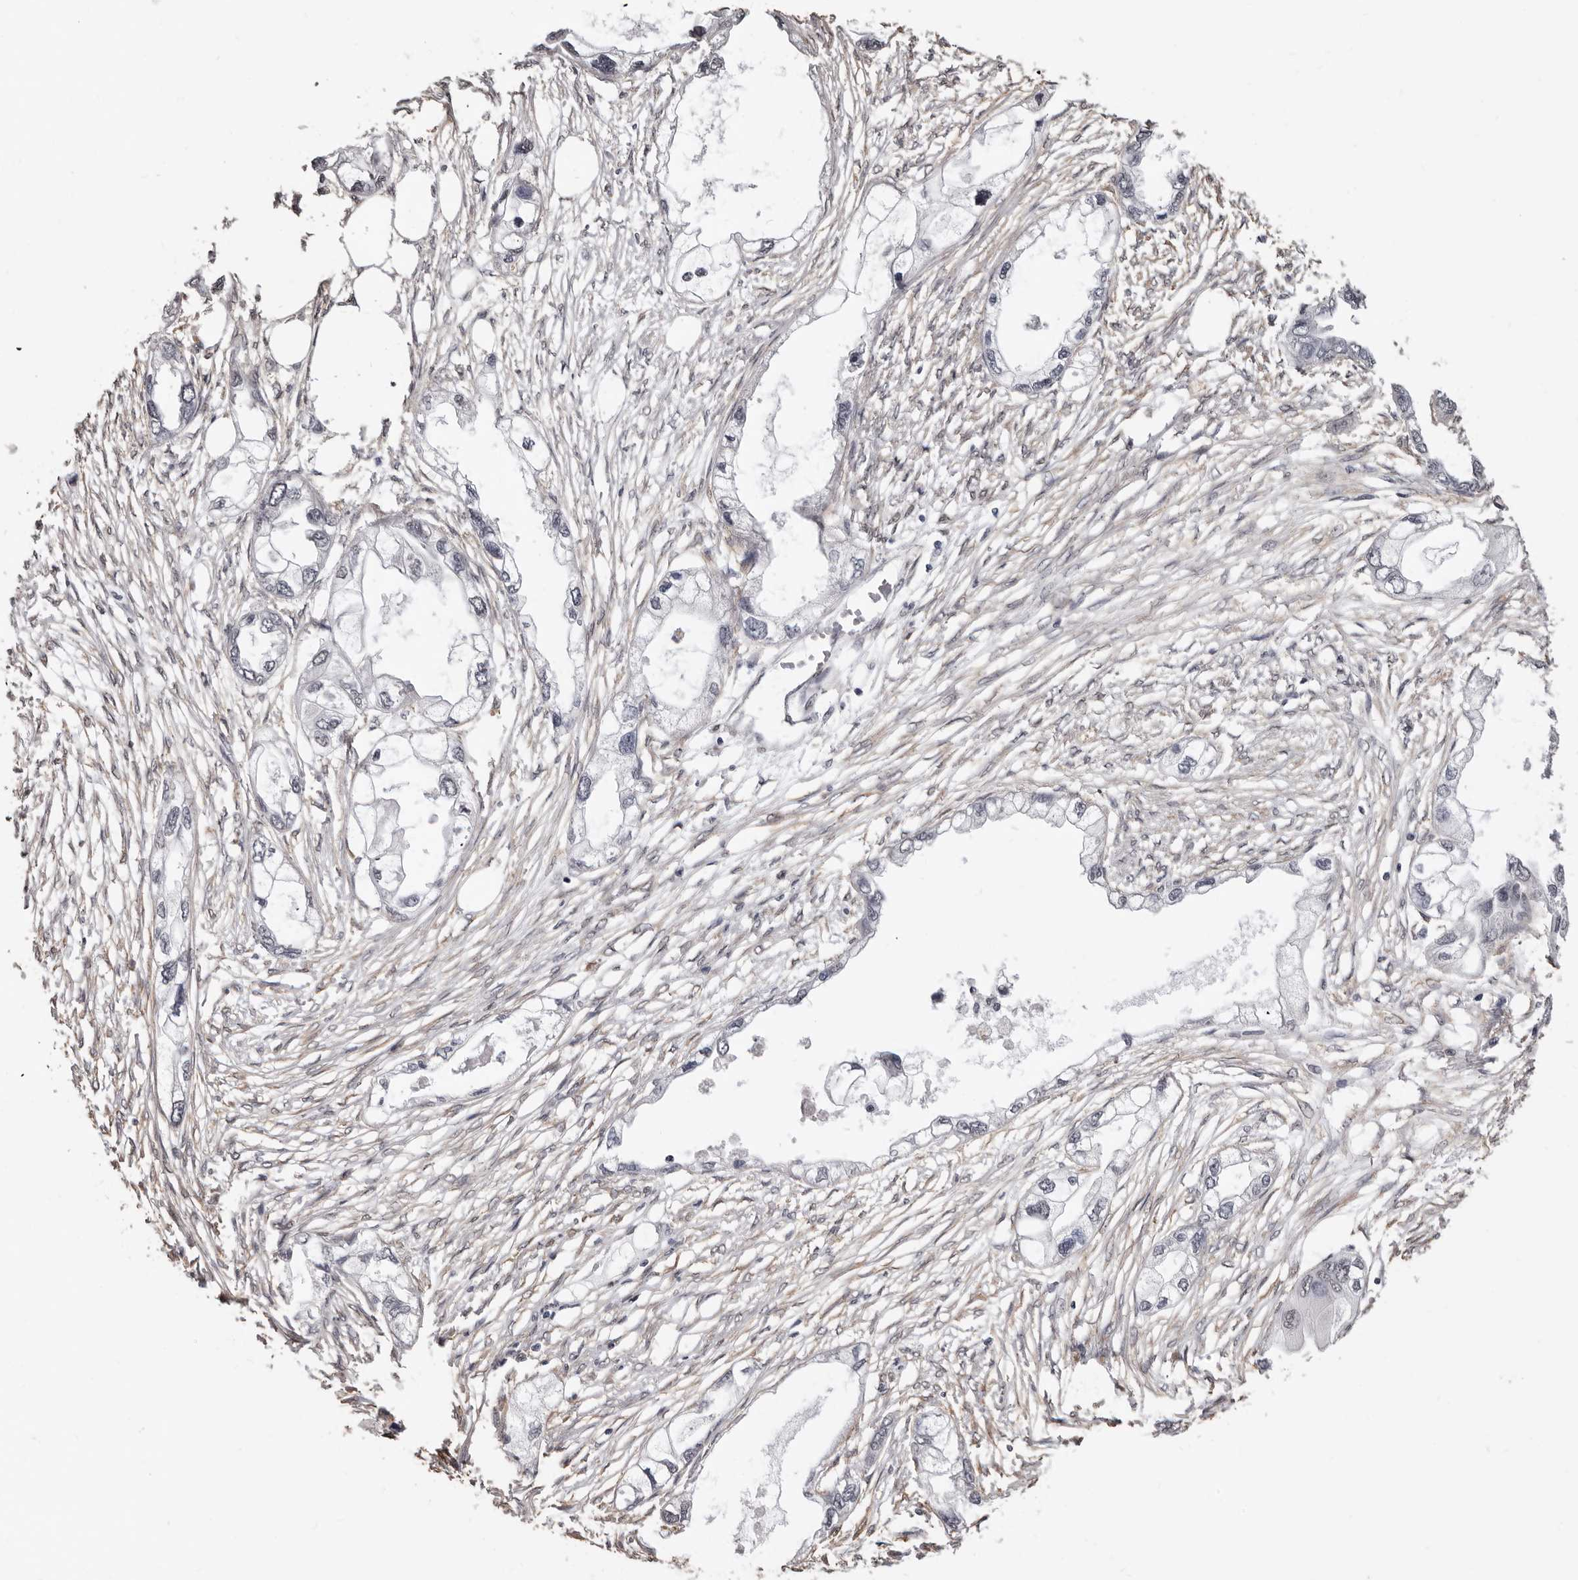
{"staining": {"intensity": "negative", "quantity": "none", "location": "none"}, "tissue": "endometrial cancer", "cell_type": "Tumor cells", "image_type": "cancer", "snomed": [{"axis": "morphology", "description": "Adenocarcinoma, NOS"}, {"axis": "morphology", "description": "Adenocarcinoma, metastatic, NOS"}, {"axis": "topography", "description": "Adipose tissue"}, {"axis": "topography", "description": "Endometrium"}], "caption": "High magnification brightfield microscopy of endometrial cancer stained with DAB (3,3'-diaminobenzidine) (brown) and counterstained with hematoxylin (blue): tumor cells show no significant staining. The staining was performed using DAB (3,3'-diaminobenzidine) to visualize the protein expression in brown, while the nuclei were stained in blue with hematoxylin (Magnification: 20x).", "gene": "KHDRBS2", "patient": {"sex": "female", "age": 67}}